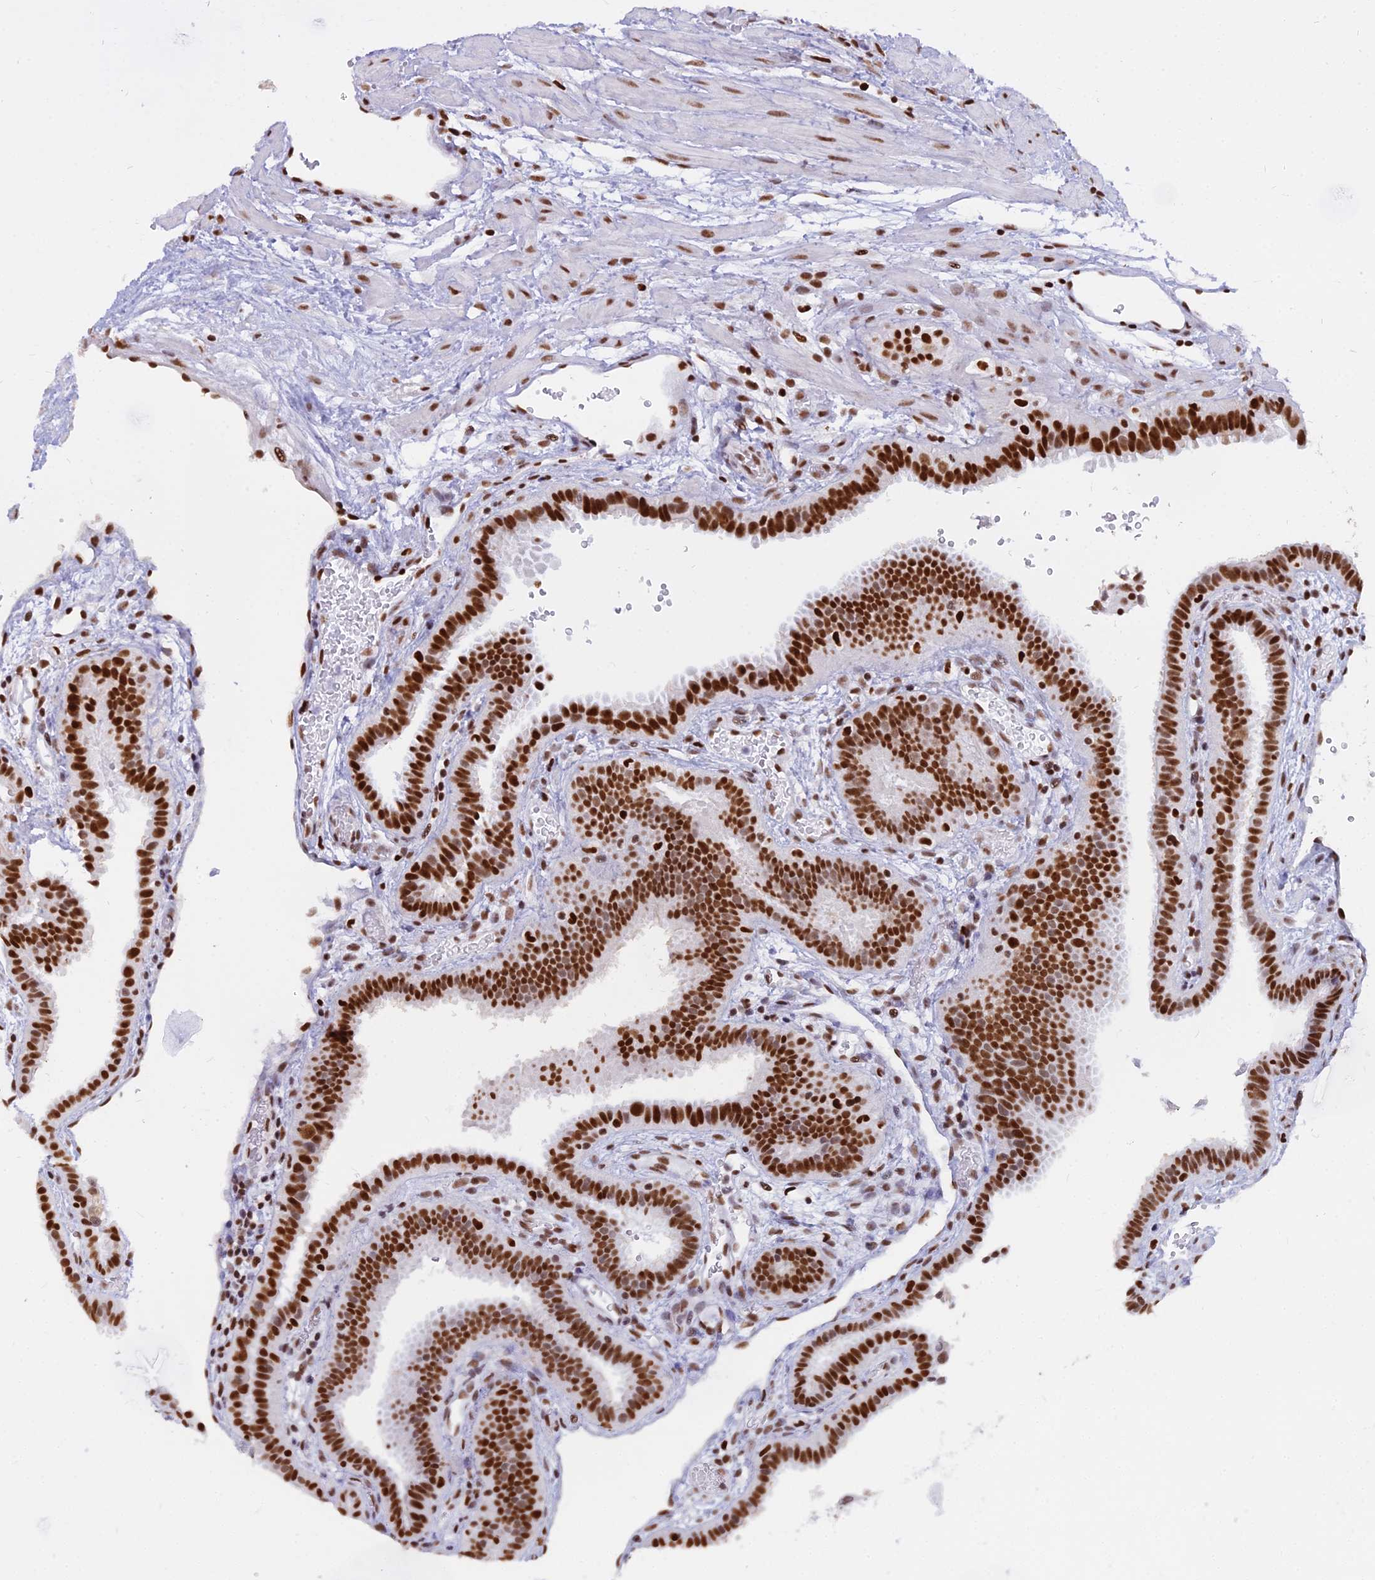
{"staining": {"intensity": "strong", "quantity": ">75%", "location": "nuclear"}, "tissue": "fallopian tube", "cell_type": "Glandular cells", "image_type": "normal", "snomed": [{"axis": "morphology", "description": "Normal tissue, NOS"}, {"axis": "topography", "description": "Fallopian tube"}], "caption": "Fallopian tube stained with a brown dye shows strong nuclear positive expression in about >75% of glandular cells.", "gene": "PARP1", "patient": {"sex": "female", "age": 37}}